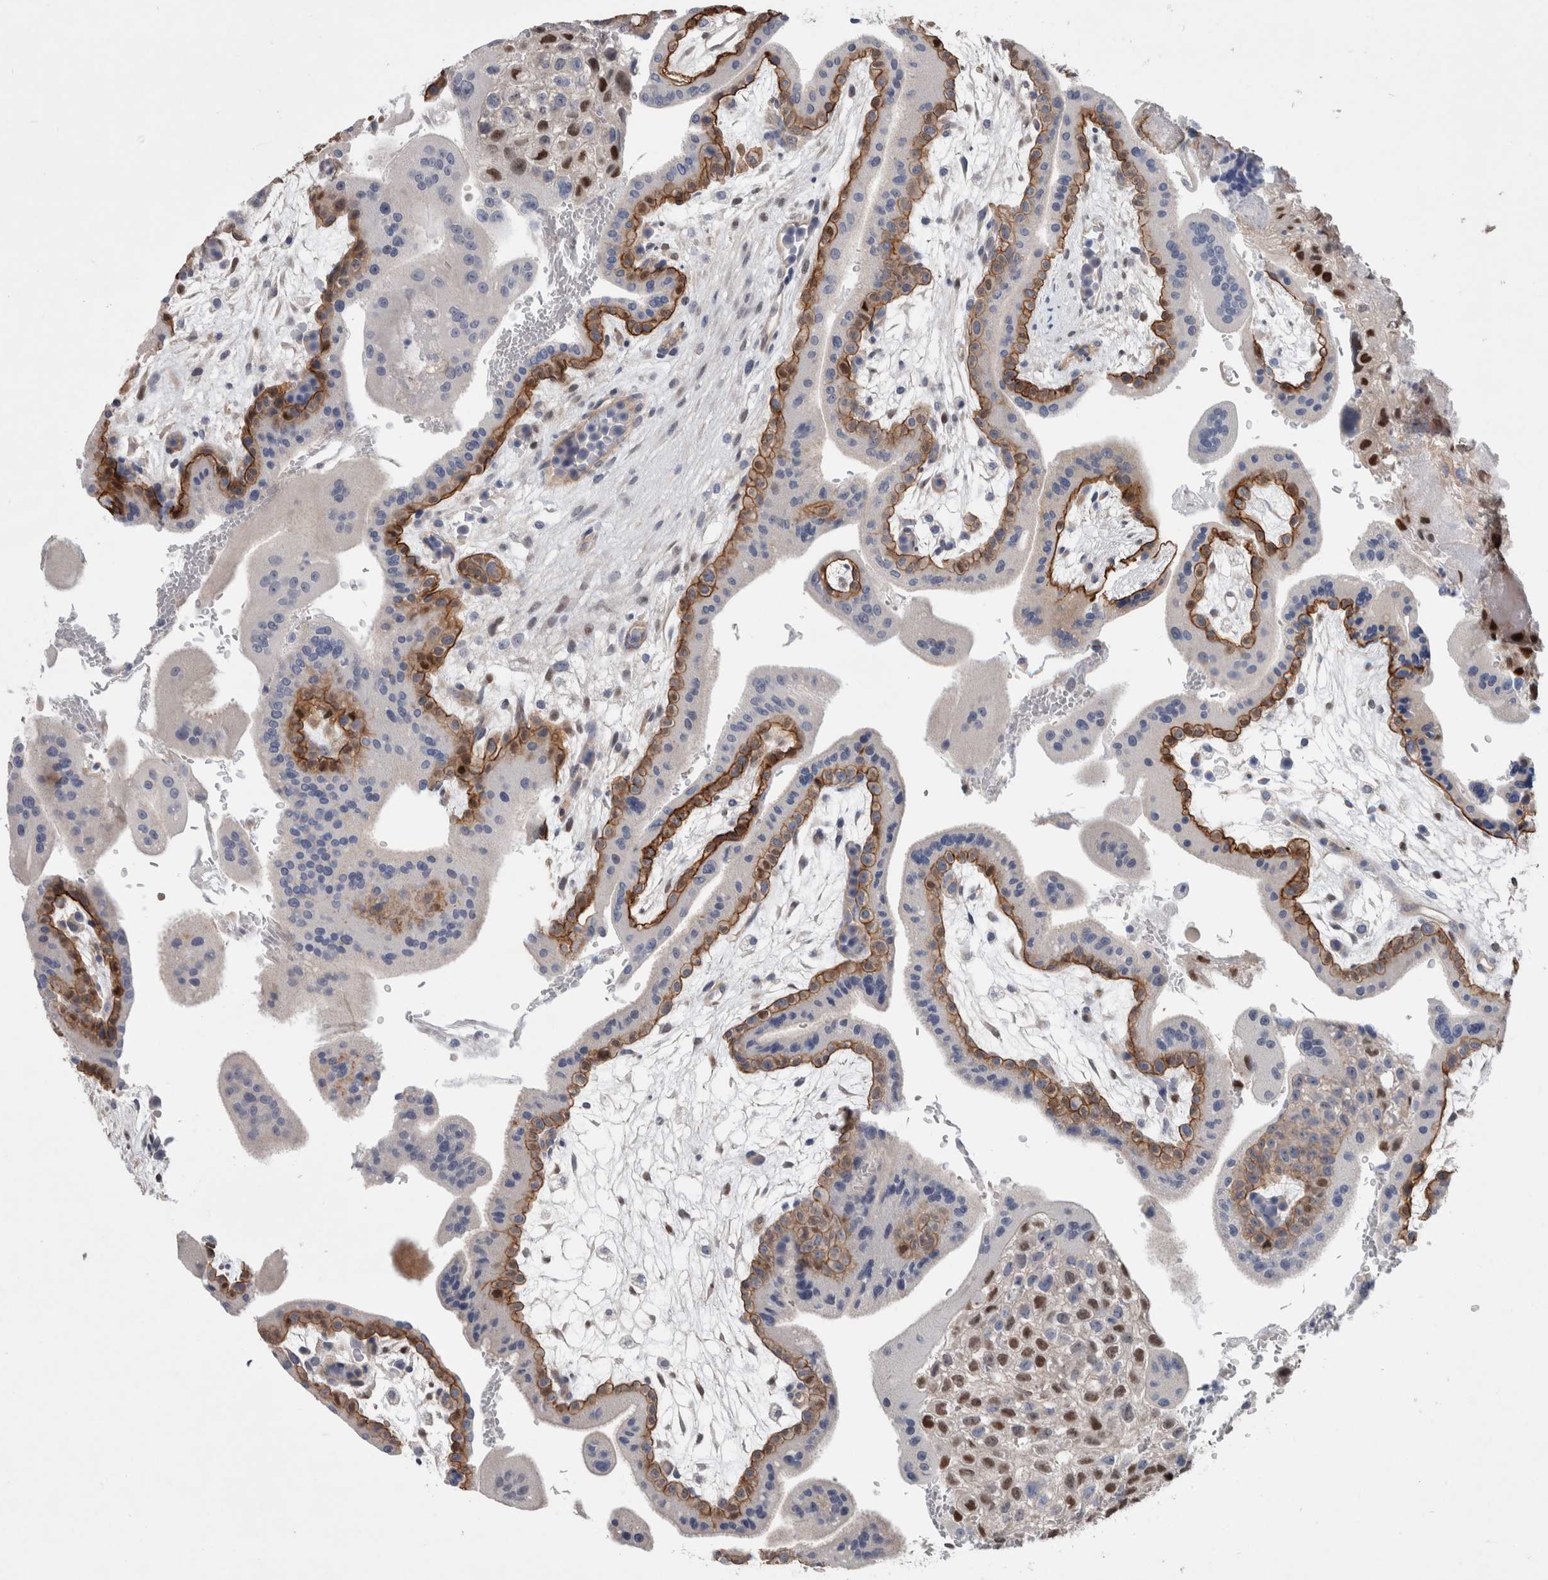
{"staining": {"intensity": "strong", "quantity": ">75%", "location": "nuclear"}, "tissue": "placenta", "cell_type": "Decidual cells", "image_type": "normal", "snomed": [{"axis": "morphology", "description": "Normal tissue, NOS"}, {"axis": "topography", "description": "Placenta"}], "caption": "The micrograph demonstrates immunohistochemical staining of benign placenta. There is strong nuclear expression is seen in approximately >75% of decidual cells.", "gene": "BCAM", "patient": {"sex": "female", "age": 35}}